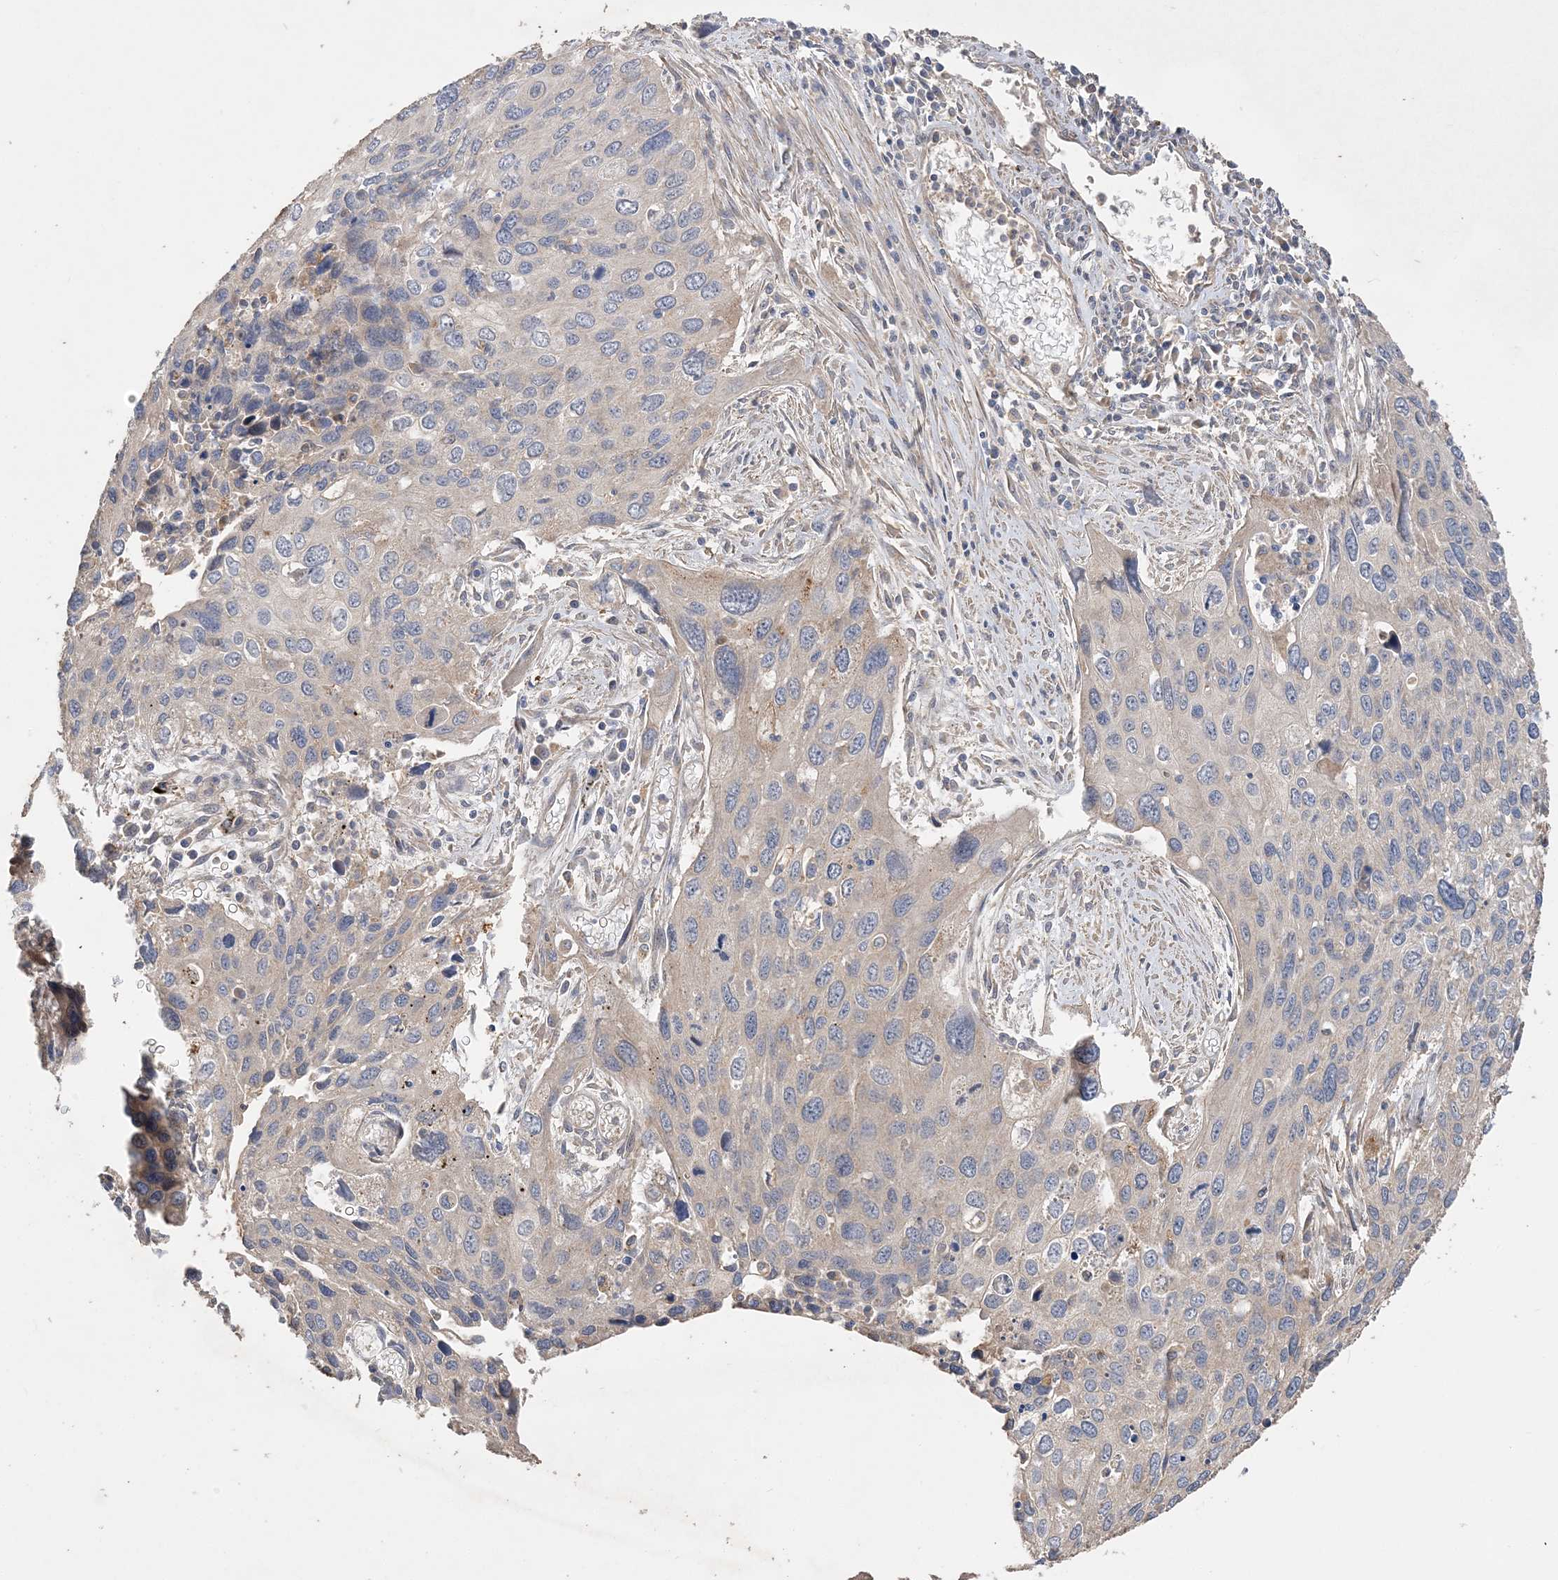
{"staining": {"intensity": "weak", "quantity": "<25%", "location": "cytoplasmic/membranous"}, "tissue": "cervical cancer", "cell_type": "Tumor cells", "image_type": "cancer", "snomed": [{"axis": "morphology", "description": "Squamous cell carcinoma, NOS"}, {"axis": "topography", "description": "Cervix"}], "caption": "An immunohistochemistry (IHC) photomicrograph of cervical squamous cell carcinoma is shown. There is no staining in tumor cells of cervical squamous cell carcinoma.", "gene": "GRINA", "patient": {"sex": "female", "age": 55}}